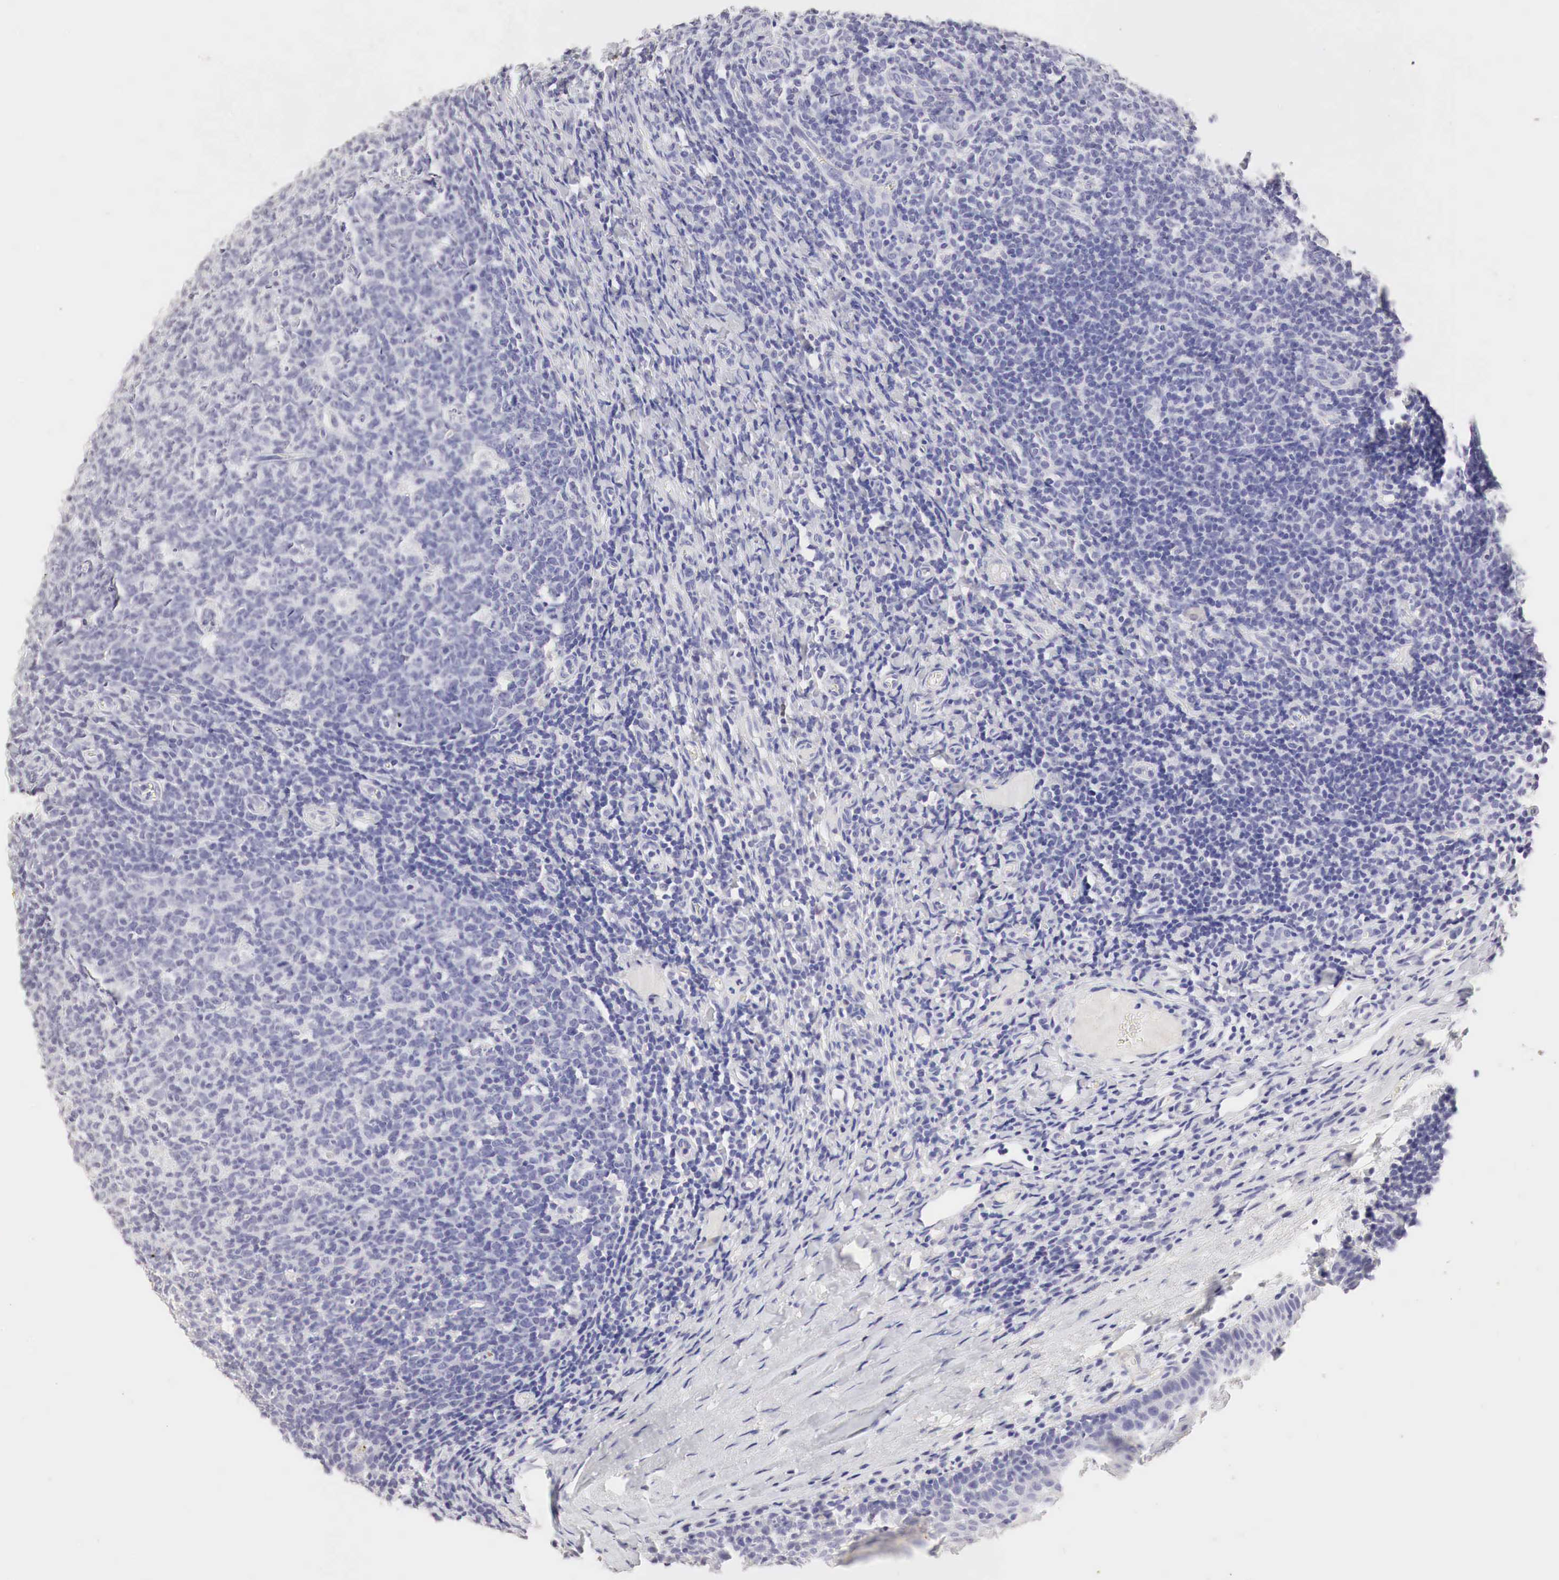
{"staining": {"intensity": "negative", "quantity": "none", "location": "none"}, "tissue": "tonsil", "cell_type": "Germinal center cells", "image_type": "normal", "snomed": [{"axis": "morphology", "description": "Normal tissue, NOS"}, {"axis": "topography", "description": "Tonsil"}], "caption": "There is no significant staining in germinal center cells of tonsil. (DAB (3,3'-diaminobenzidine) IHC, high magnification).", "gene": "OTC", "patient": {"sex": "male", "age": 6}}